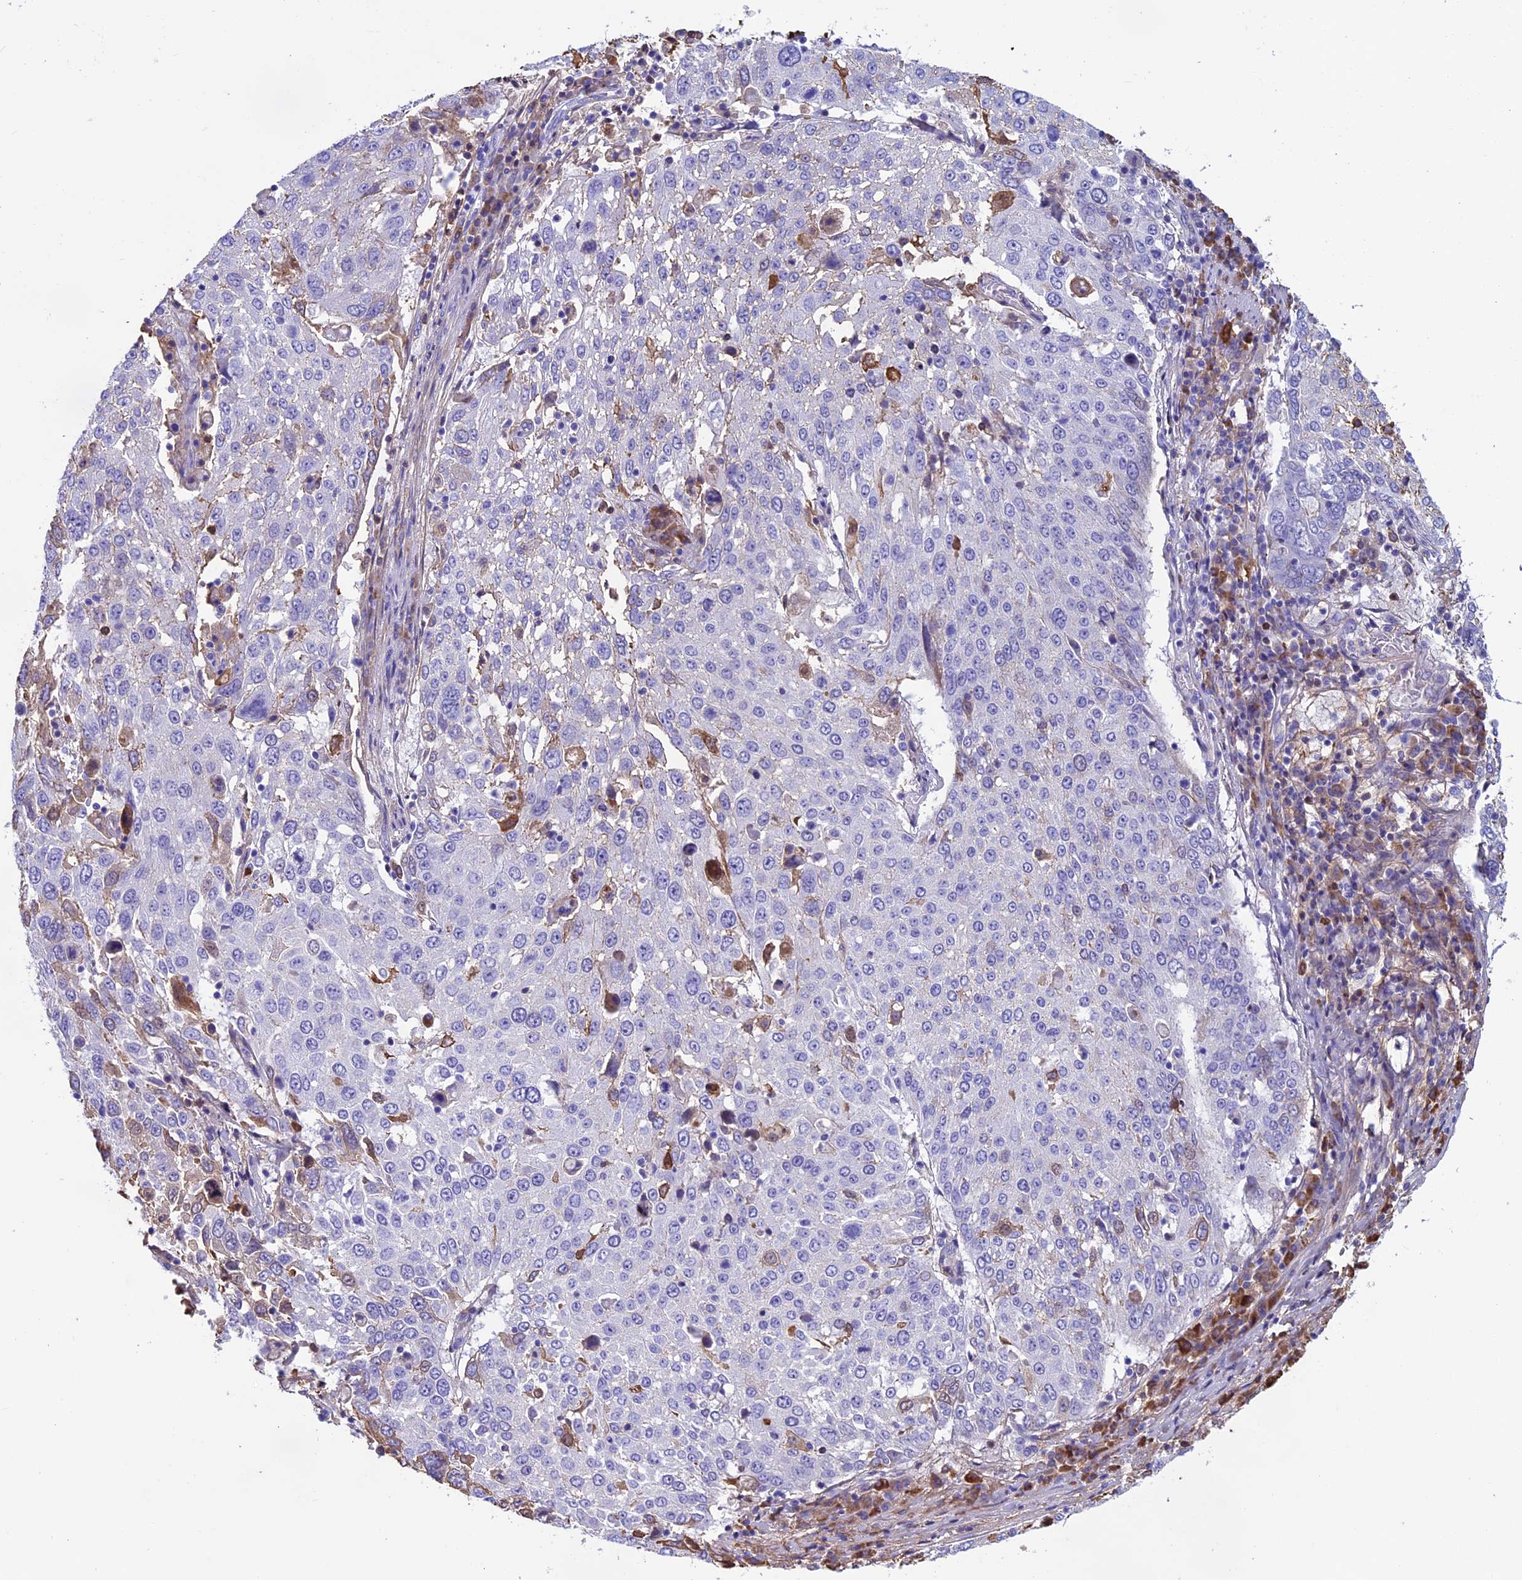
{"staining": {"intensity": "weak", "quantity": "<25%", "location": "cytoplasmic/membranous"}, "tissue": "lung cancer", "cell_type": "Tumor cells", "image_type": "cancer", "snomed": [{"axis": "morphology", "description": "Squamous cell carcinoma, NOS"}, {"axis": "topography", "description": "Lung"}], "caption": "Immunohistochemistry (IHC) of human lung squamous cell carcinoma demonstrates no staining in tumor cells. (DAB (3,3'-diaminobenzidine) immunohistochemistry (IHC), high magnification).", "gene": "IGSF6", "patient": {"sex": "male", "age": 65}}